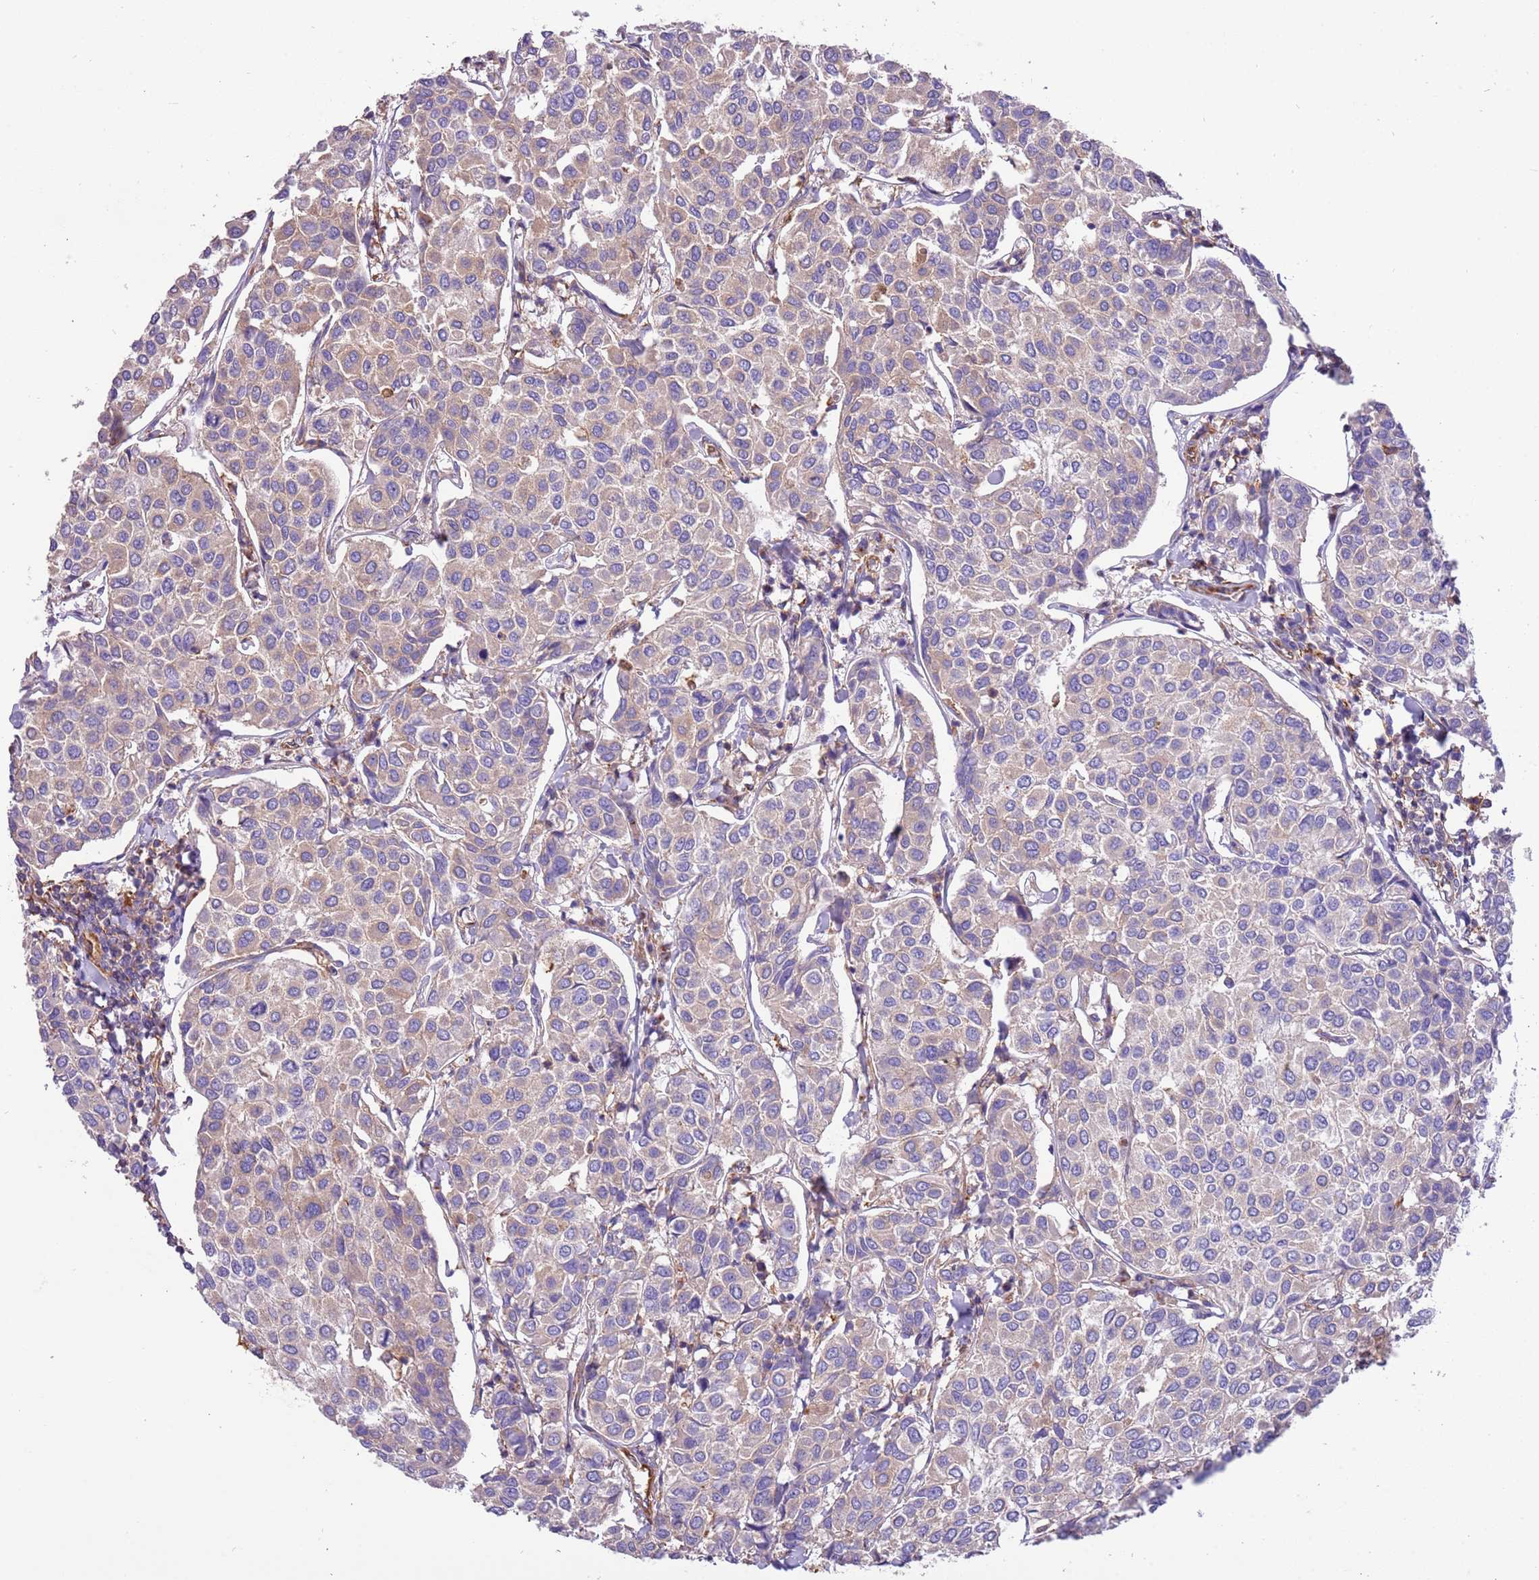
{"staining": {"intensity": "weak", "quantity": "<25%", "location": "cytoplasmic/membranous"}, "tissue": "breast cancer", "cell_type": "Tumor cells", "image_type": "cancer", "snomed": [{"axis": "morphology", "description": "Duct carcinoma"}, {"axis": "topography", "description": "Breast"}], "caption": "Tumor cells show no significant expression in breast intraductal carcinoma. Nuclei are stained in blue.", "gene": "NAALADL1", "patient": {"sex": "female", "age": 55}}